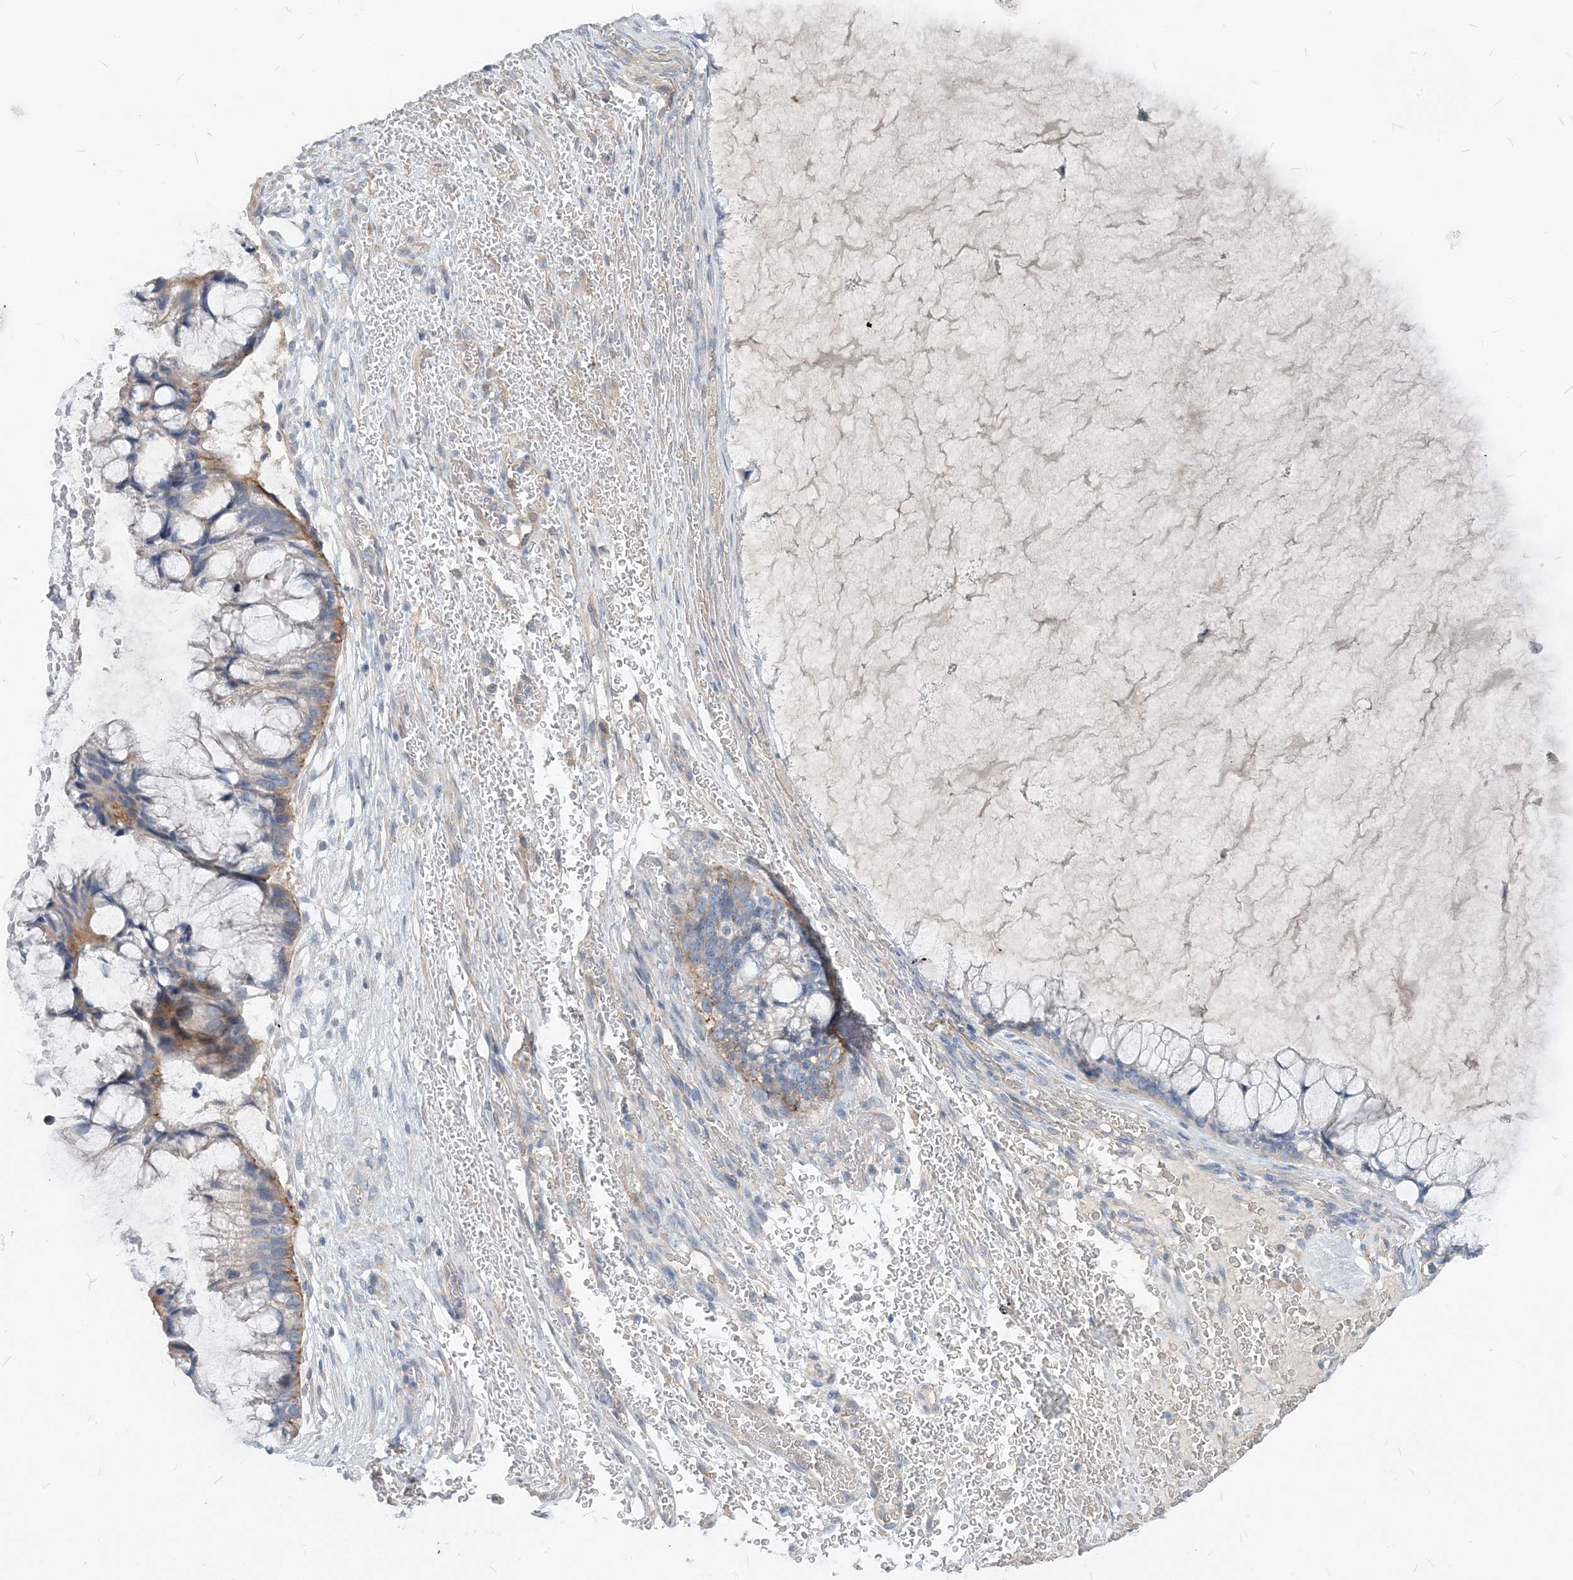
{"staining": {"intensity": "moderate", "quantity": "<25%", "location": "cytoplasmic/membranous"}, "tissue": "ovarian cancer", "cell_type": "Tumor cells", "image_type": "cancer", "snomed": [{"axis": "morphology", "description": "Cystadenocarcinoma, mucinous, NOS"}, {"axis": "topography", "description": "Ovary"}], "caption": "Human ovarian cancer stained with a protein marker demonstrates moderate staining in tumor cells.", "gene": "NCOA7", "patient": {"sex": "female", "age": 37}}